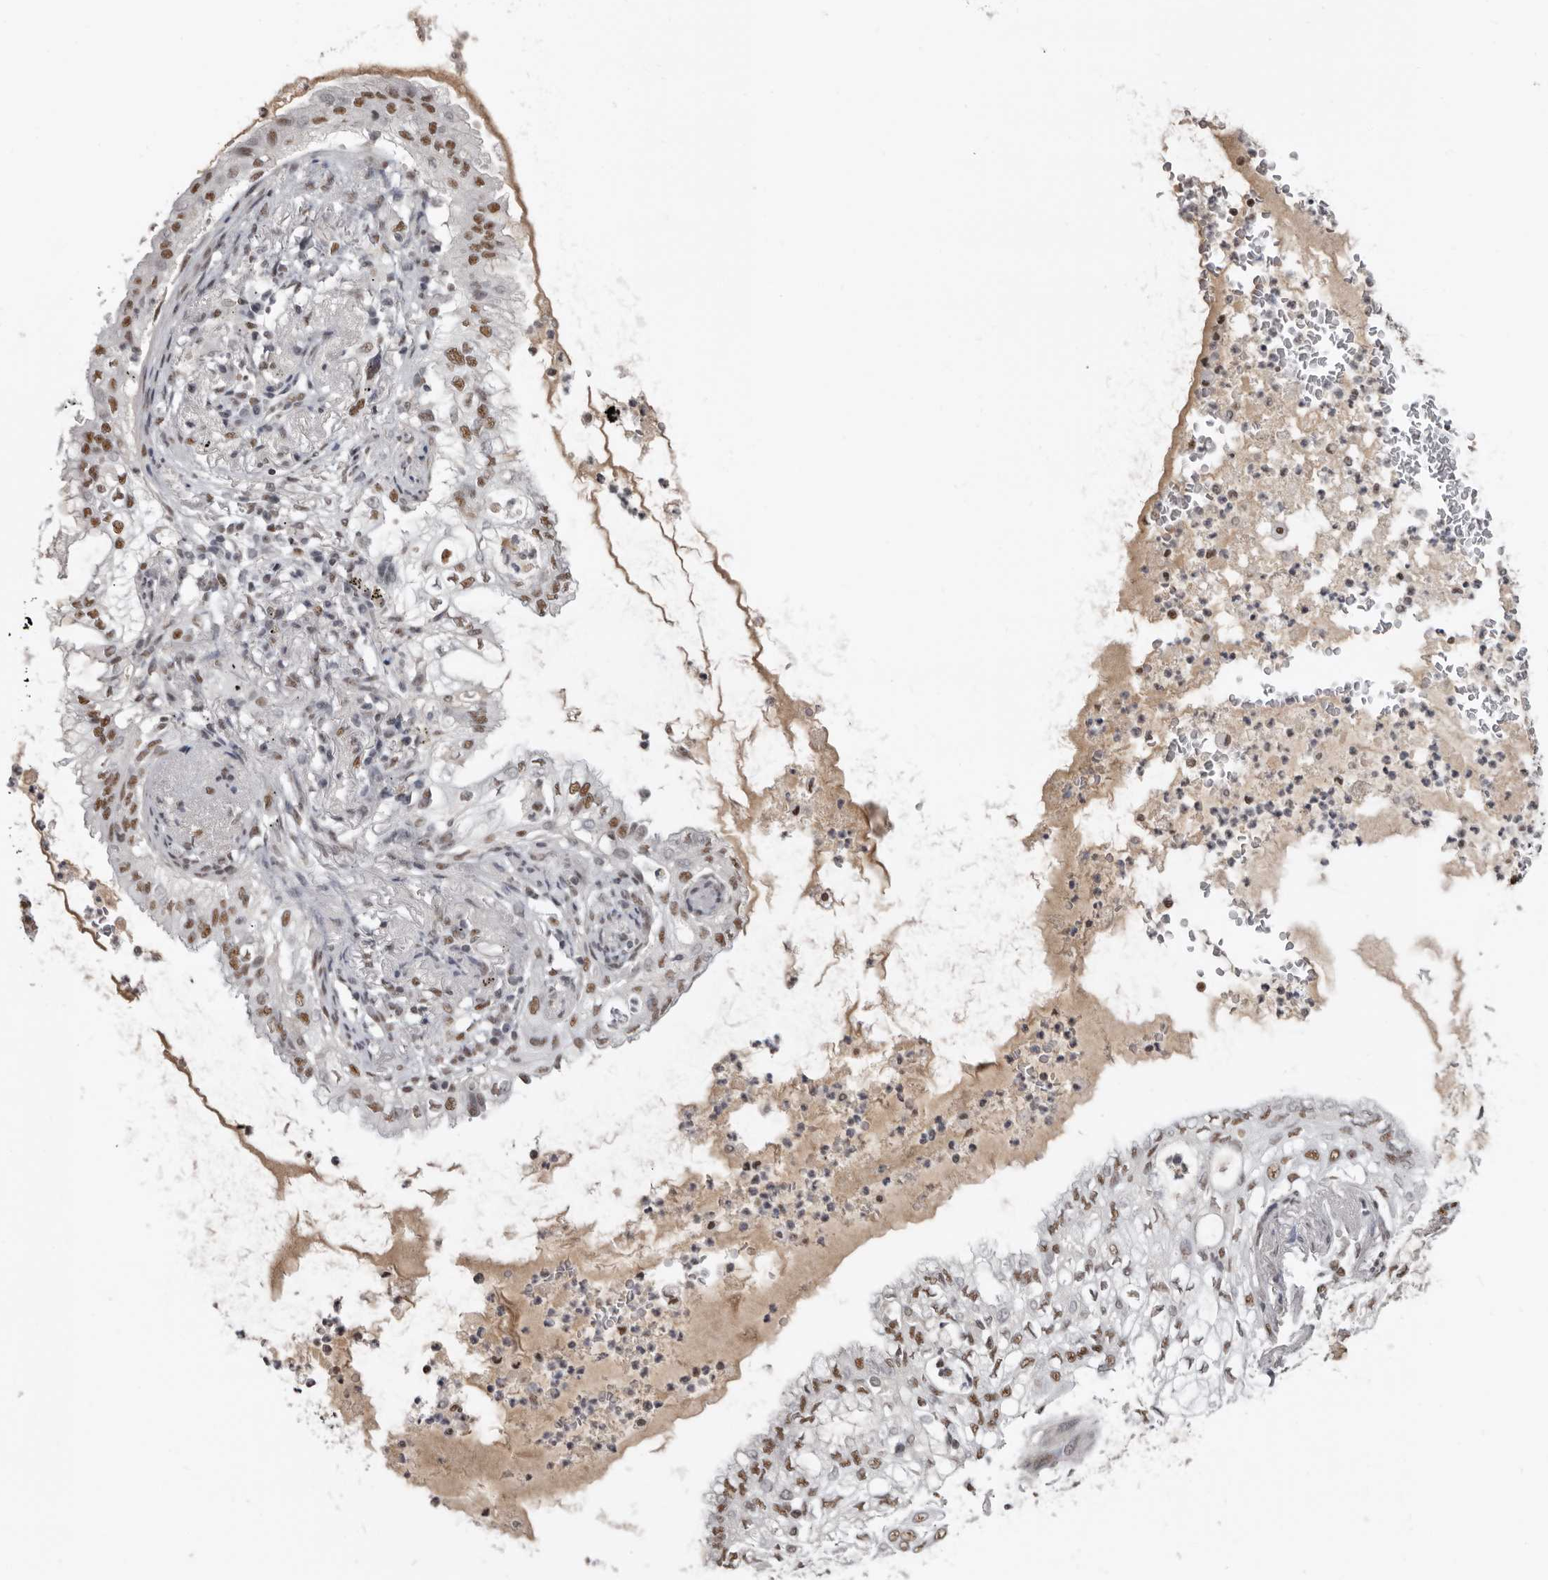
{"staining": {"intensity": "moderate", "quantity": "25%-75%", "location": "nuclear"}, "tissue": "lung cancer", "cell_type": "Tumor cells", "image_type": "cancer", "snomed": [{"axis": "morphology", "description": "Adenocarcinoma, NOS"}, {"axis": "topography", "description": "Lung"}], "caption": "IHC photomicrograph of human lung cancer (adenocarcinoma) stained for a protein (brown), which shows medium levels of moderate nuclear expression in approximately 25%-75% of tumor cells.", "gene": "SCAF4", "patient": {"sex": "female", "age": 70}}